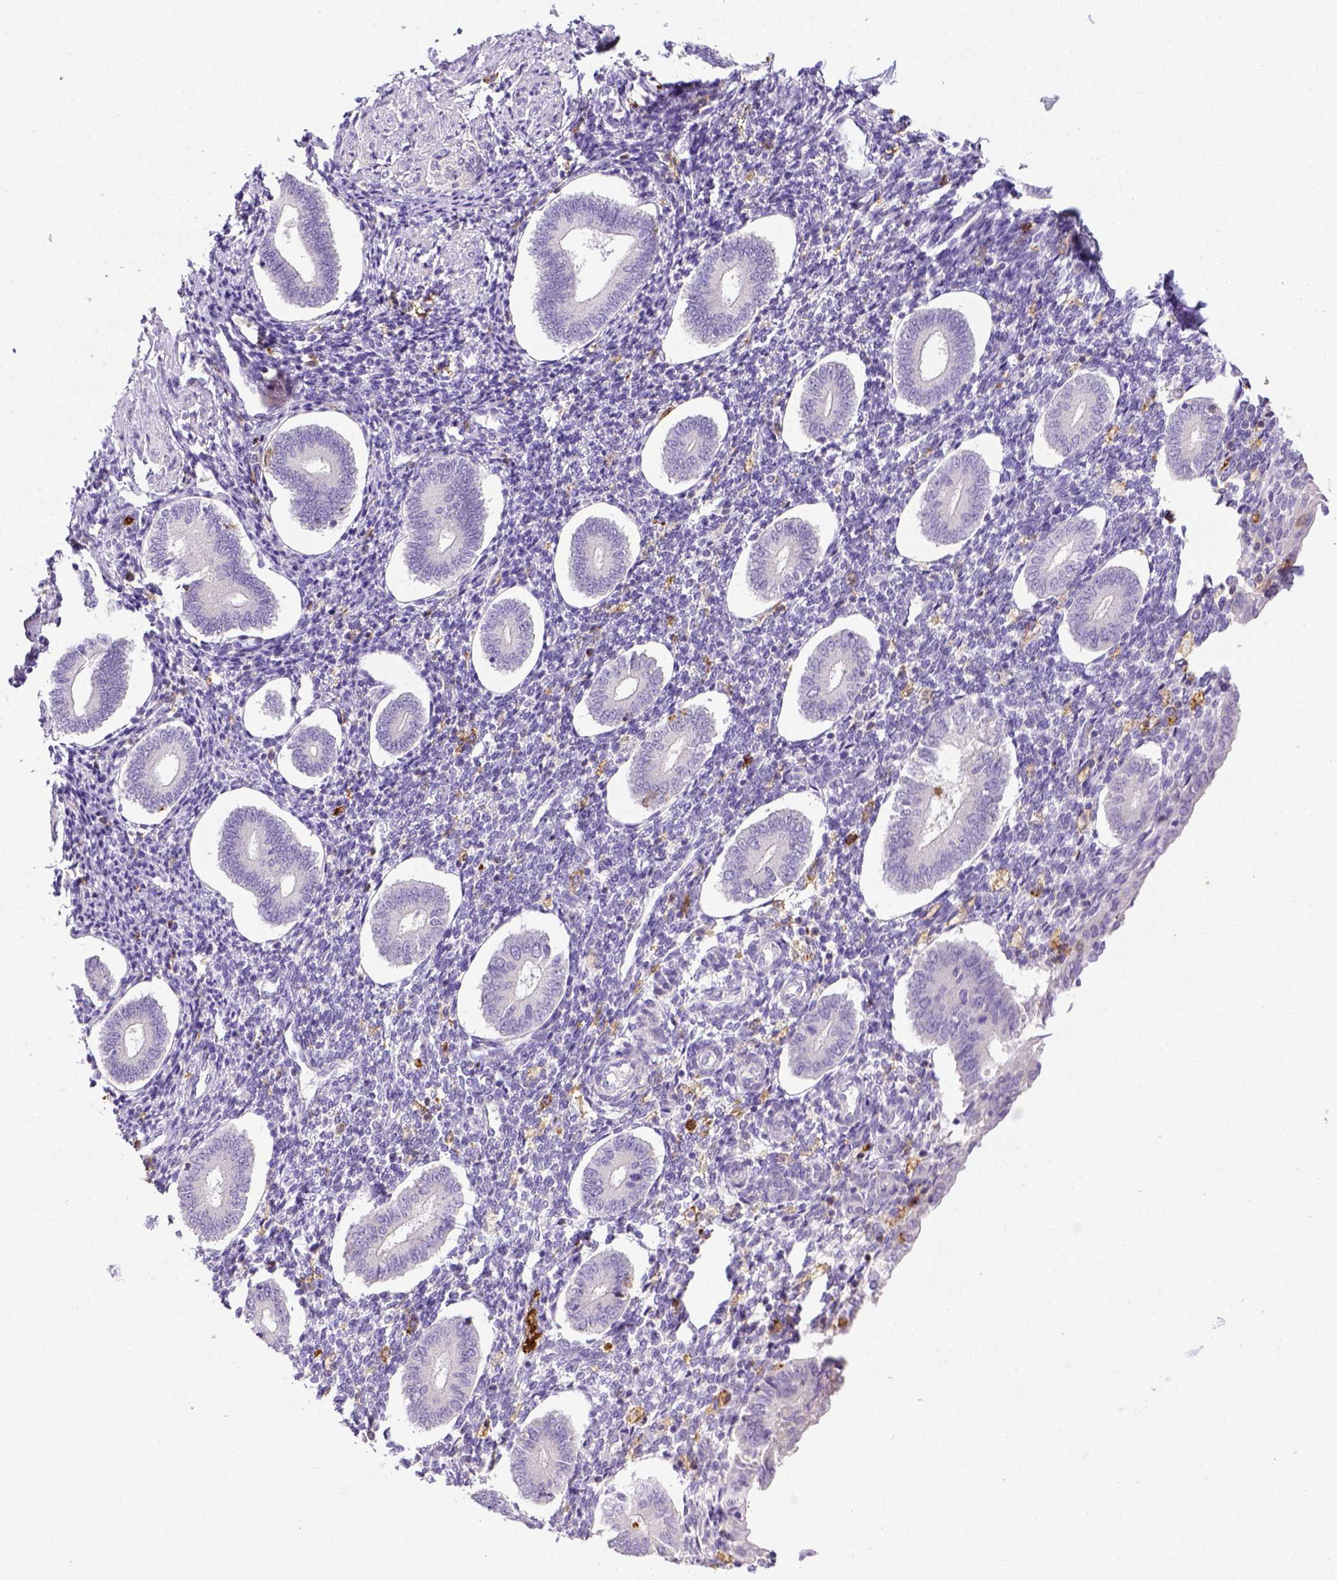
{"staining": {"intensity": "negative", "quantity": "none", "location": "none"}, "tissue": "endometrium", "cell_type": "Cells in endometrial stroma", "image_type": "normal", "snomed": [{"axis": "morphology", "description": "Normal tissue, NOS"}, {"axis": "topography", "description": "Endometrium"}], "caption": "DAB (3,3'-diaminobenzidine) immunohistochemical staining of benign human endometrium exhibits no significant staining in cells in endometrial stroma. (DAB immunohistochemistry (IHC) with hematoxylin counter stain).", "gene": "ITGAM", "patient": {"sex": "female", "age": 40}}